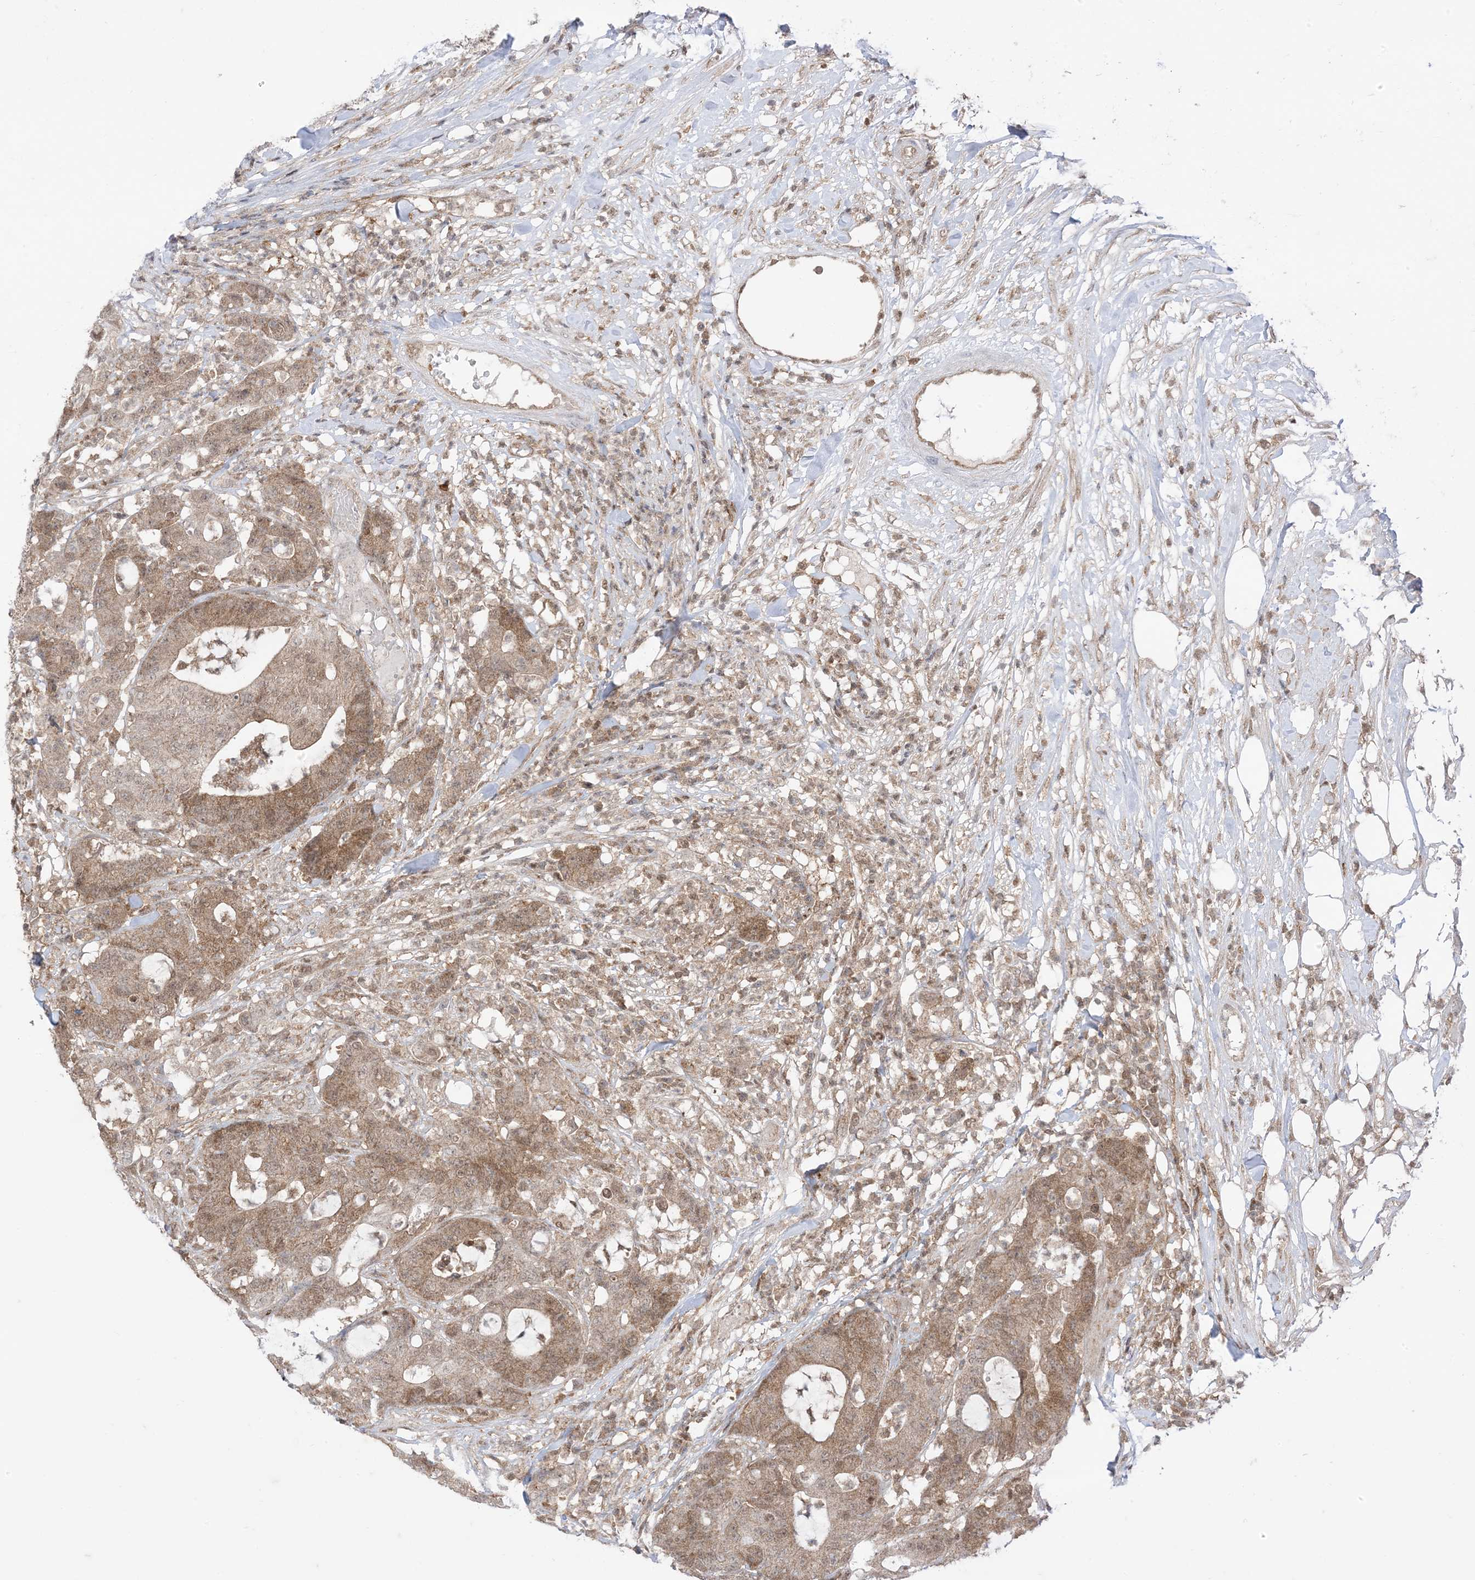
{"staining": {"intensity": "moderate", "quantity": ">75%", "location": "cytoplasmic/membranous"}, "tissue": "colorectal cancer", "cell_type": "Tumor cells", "image_type": "cancer", "snomed": [{"axis": "morphology", "description": "Adenocarcinoma, NOS"}, {"axis": "topography", "description": "Colon"}], "caption": "Colorectal cancer tissue demonstrates moderate cytoplasmic/membranous expression in about >75% of tumor cells (DAB (3,3'-diaminobenzidine) IHC, brown staining for protein, blue staining for nuclei).", "gene": "PTPA", "patient": {"sex": "female", "age": 84}}